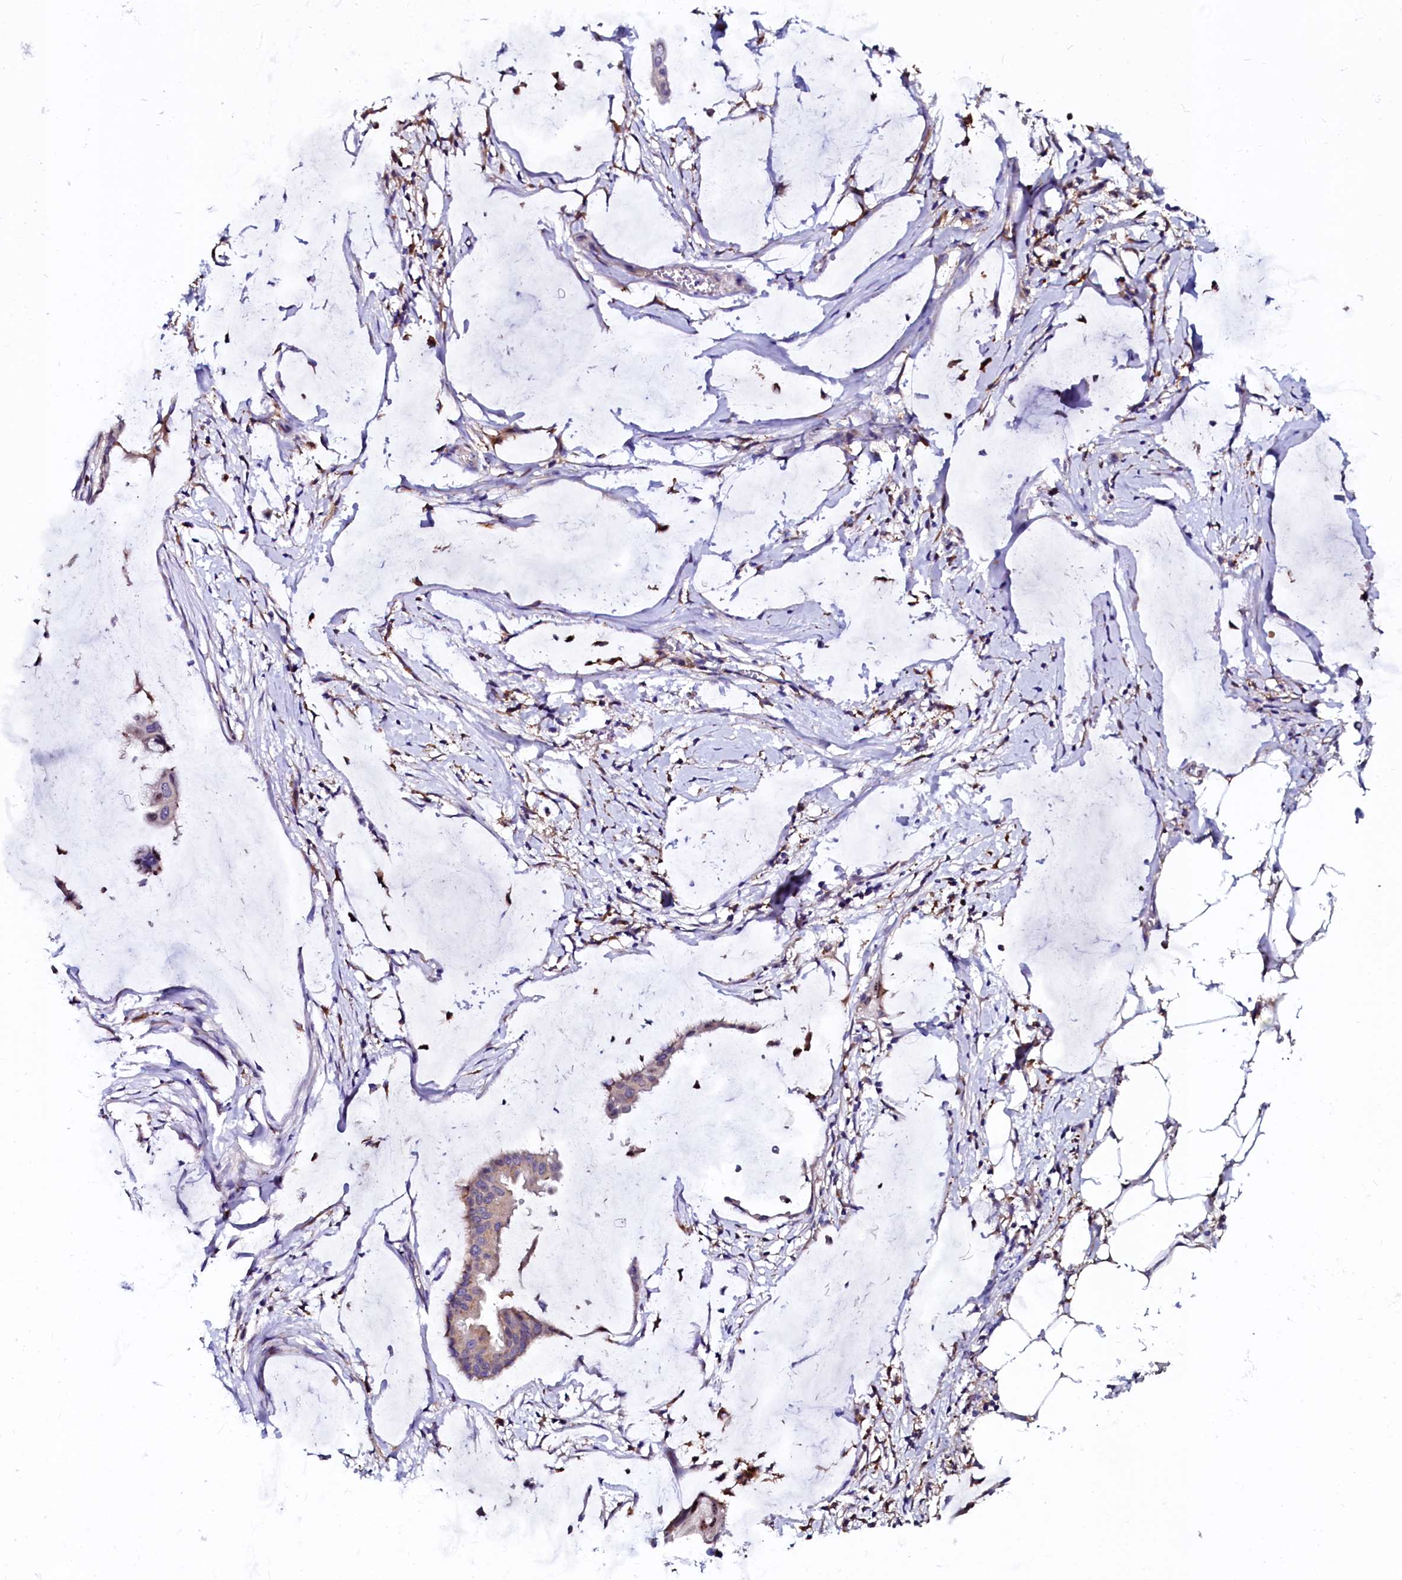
{"staining": {"intensity": "weak", "quantity": "<25%", "location": "cytoplasmic/membranous"}, "tissue": "ovarian cancer", "cell_type": "Tumor cells", "image_type": "cancer", "snomed": [{"axis": "morphology", "description": "Cystadenocarcinoma, mucinous, NOS"}, {"axis": "topography", "description": "Ovary"}], "caption": "IHC image of neoplastic tissue: mucinous cystadenocarcinoma (ovarian) stained with DAB (3,3'-diaminobenzidine) demonstrates no significant protein positivity in tumor cells.", "gene": "OTOL1", "patient": {"sex": "female", "age": 73}}